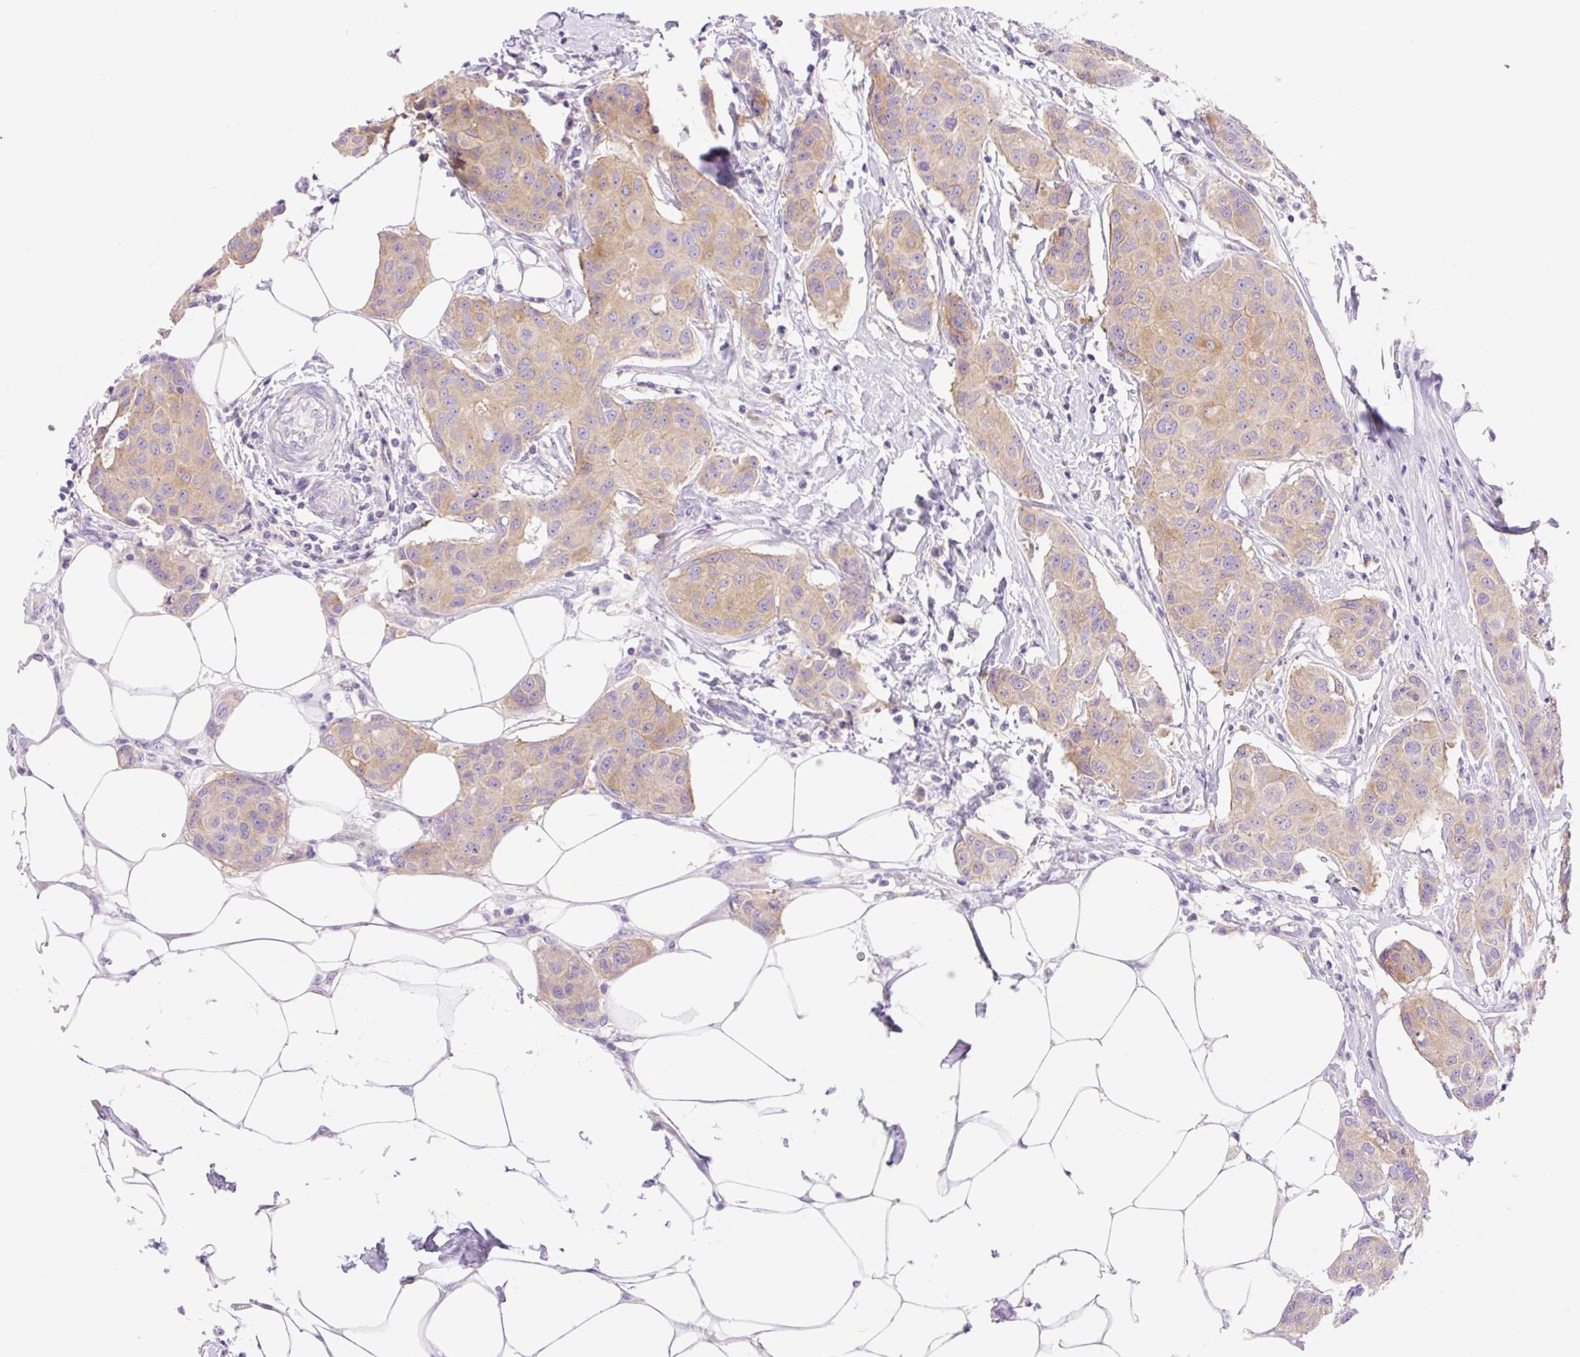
{"staining": {"intensity": "weak", "quantity": "25%-75%", "location": "cytoplasmic/membranous"}, "tissue": "breast cancer", "cell_type": "Tumor cells", "image_type": "cancer", "snomed": [{"axis": "morphology", "description": "Duct carcinoma"}, {"axis": "topography", "description": "Breast"}, {"axis": "topography", "description": "Lymph node"}], "caption": "IHC histopathology image of neoplastic tissue: breast cancer stained using IHC shows low levels of weak protein expression localized specifically in the cytoplasmic/membranous of tumor cells, appearing as a cytoplasmic/membranous brown color.", "gene": "DENND5A", "patient": {"sex": "female", "age": 80}}